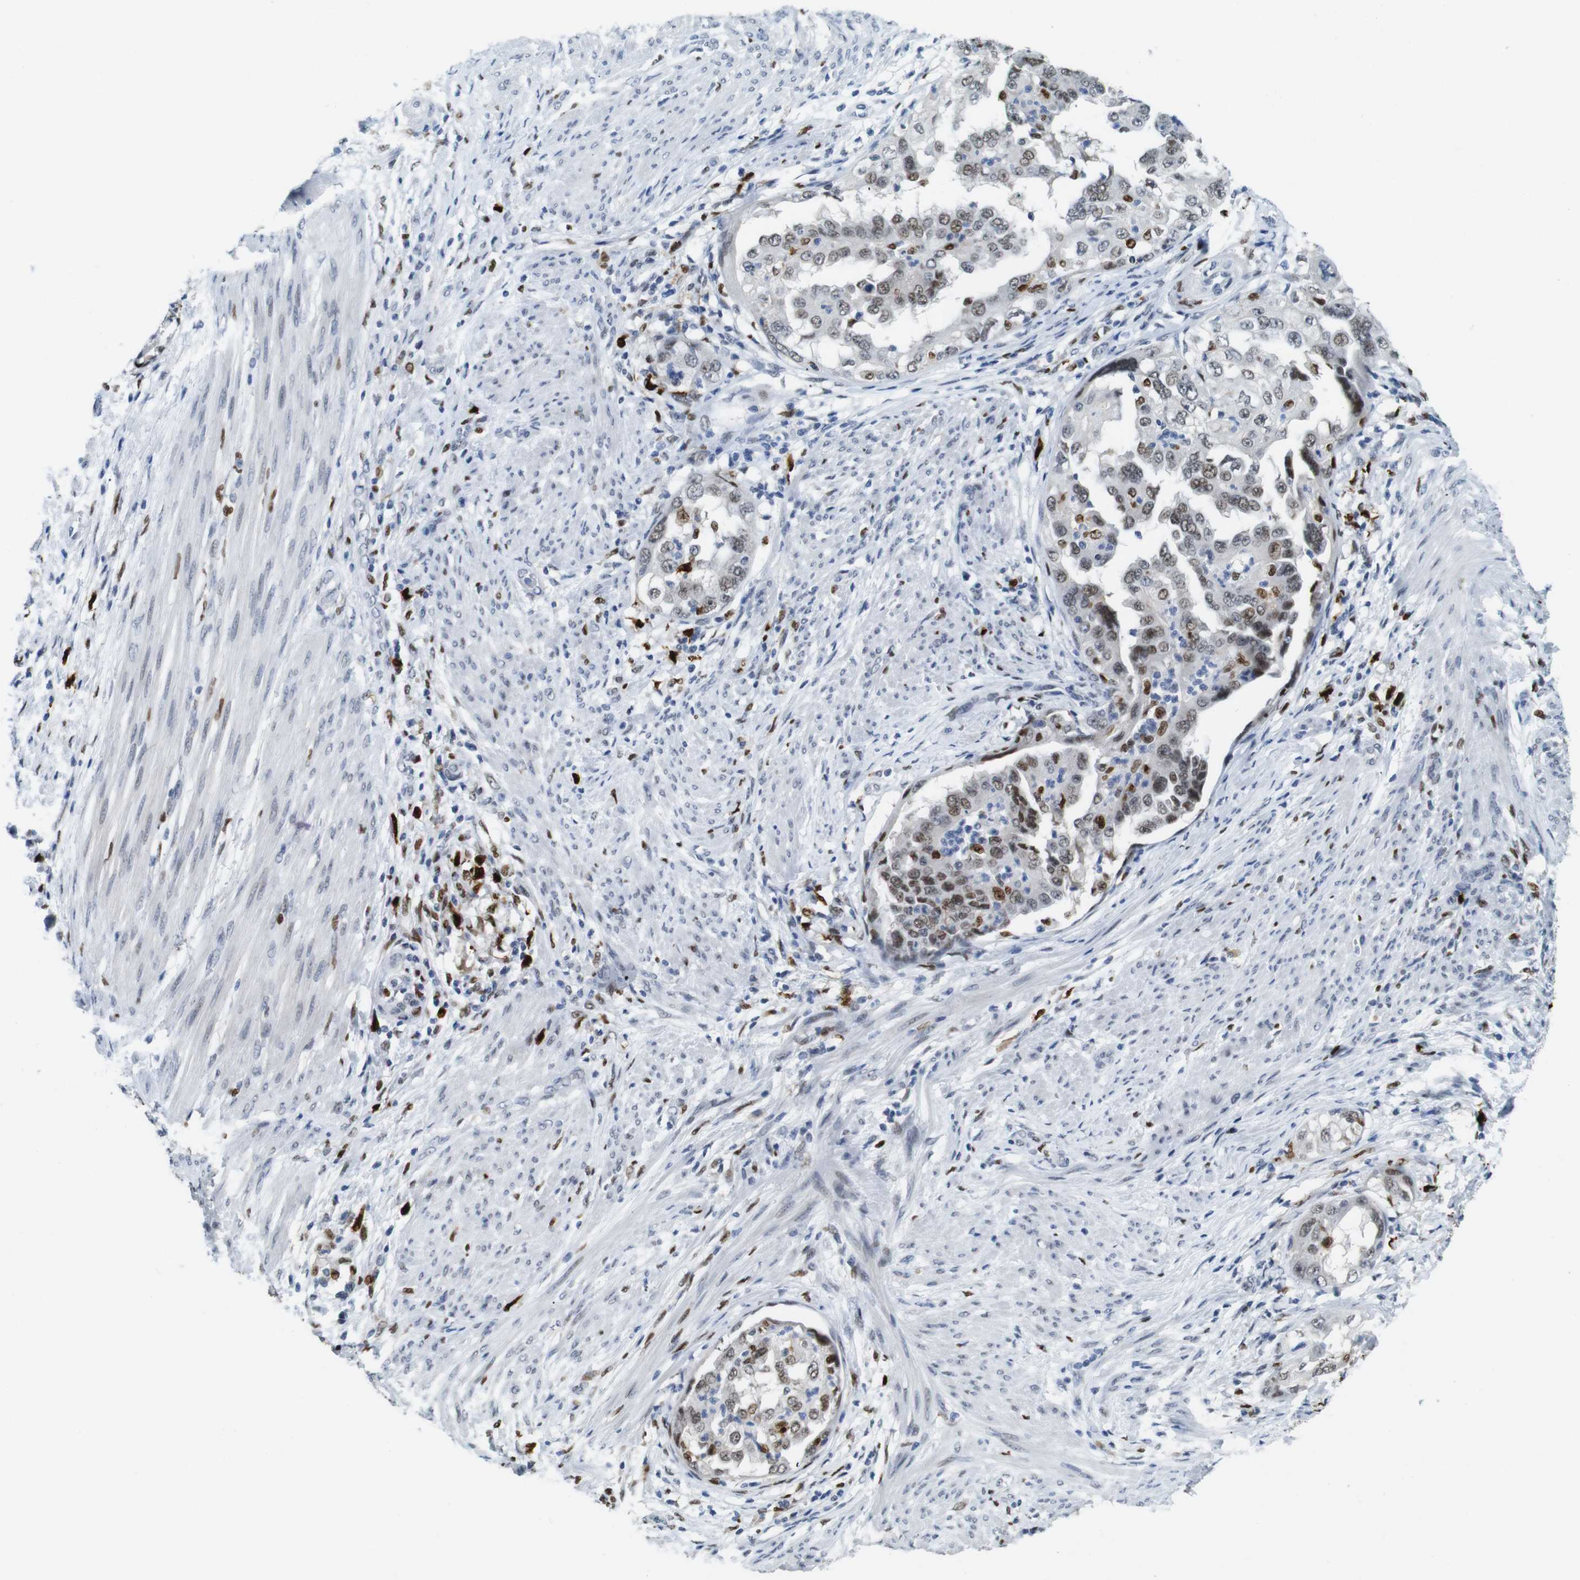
{"staining": {"intensity": "moderate", "quantity": "25%-75%", "location": "nuclear"}, "tissue": "endometrial cancer", "cell_type": "Tumor cells", "image_type": "cancer", "snomed": [{"axis": "morphology", "description": "Adenocarcinoma, NOS"}, {"axis": "topography", "description": "Endometrium"}], "caption": "An immunohistochemistry image of tumor tissue is shown. Protein staining in brown highlights moderate nuclear positivity in endometrial adenocarcinoma within tumor cells.", "gene": "IRF8", "patient": {"sex": "female", "age": 85}}